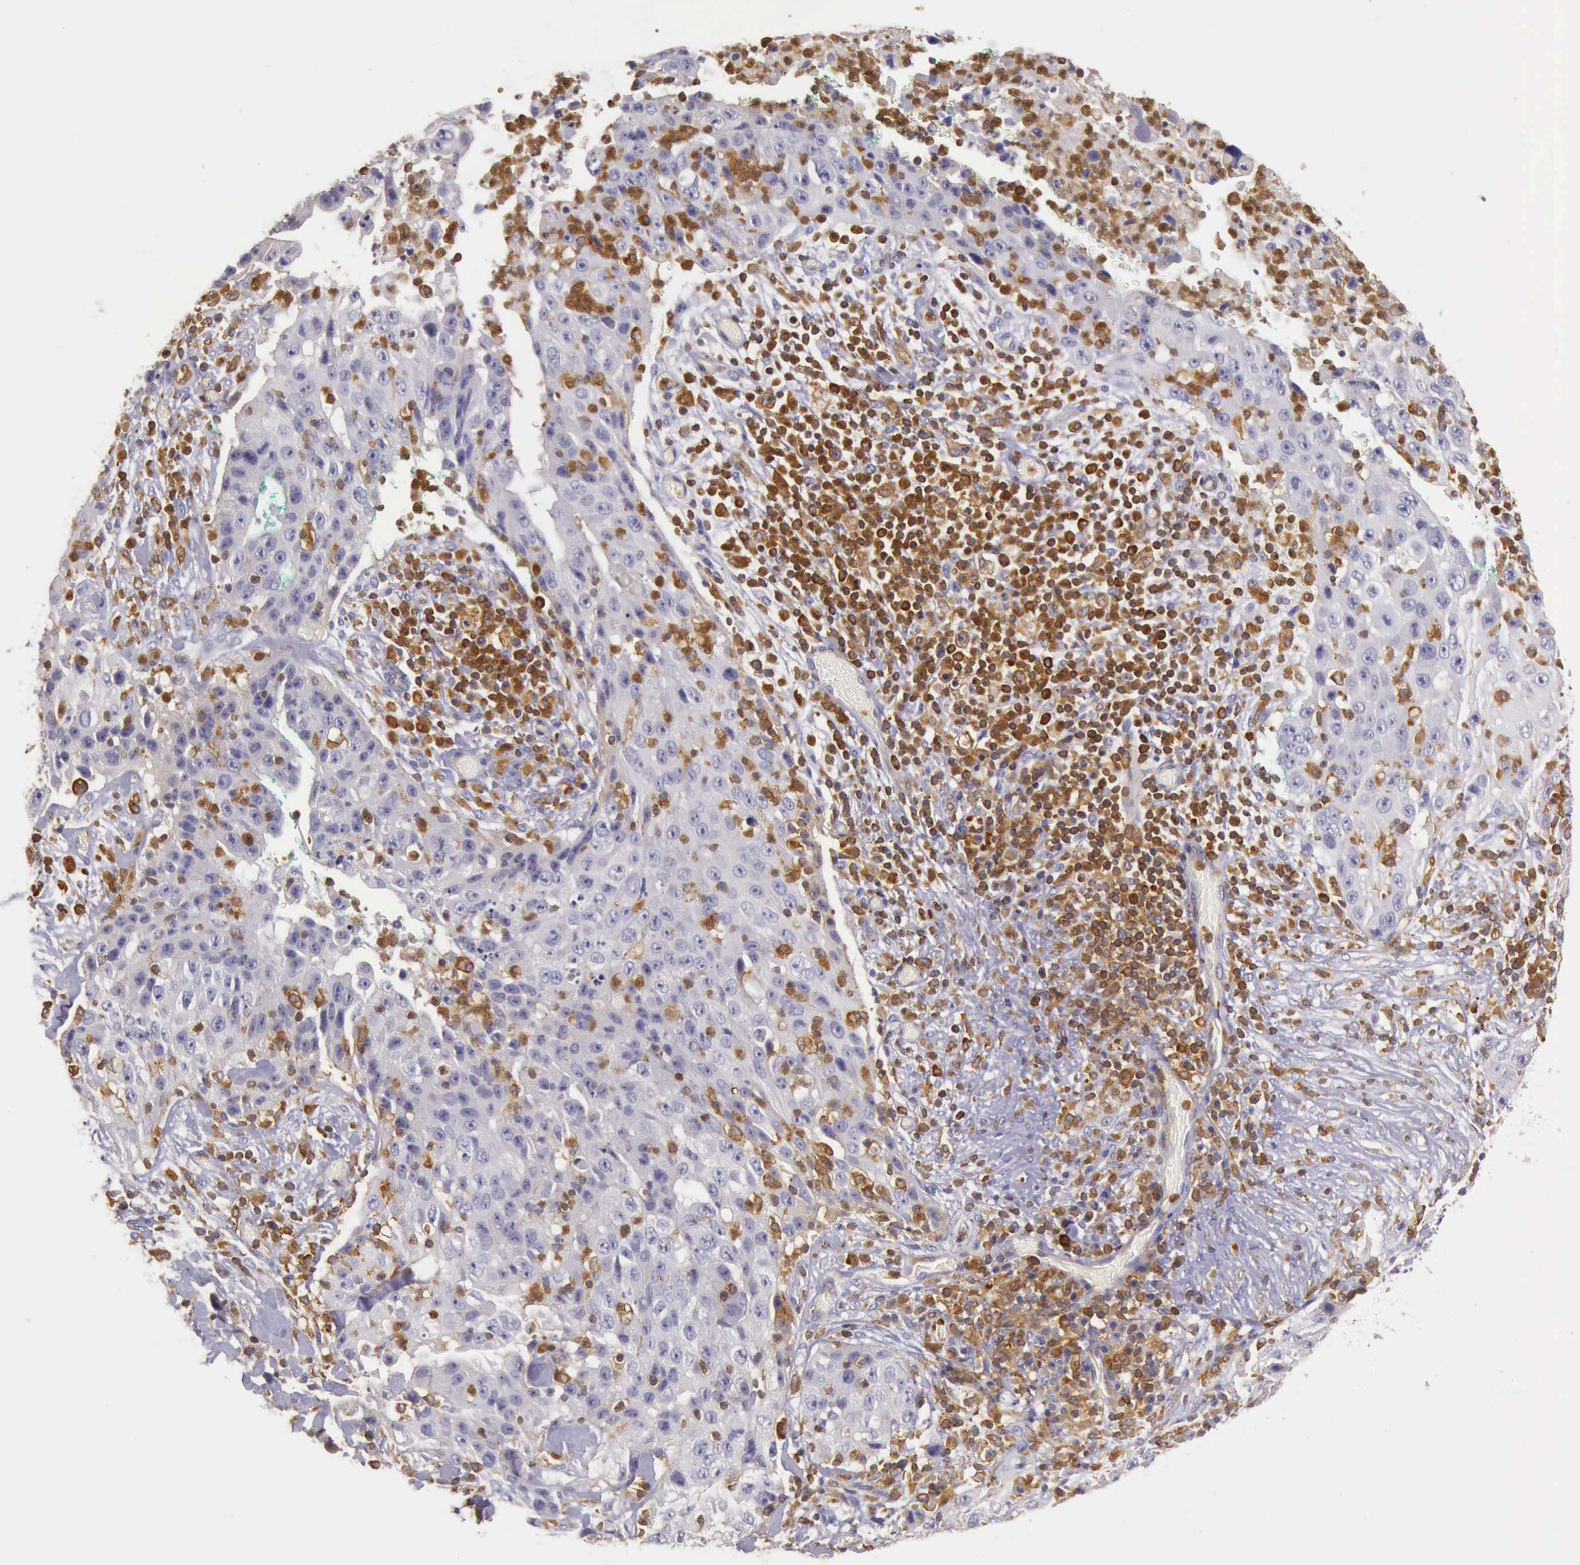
{"staining": {"intensity": "negative", "quantity": "none", "location": "none"}, "tissue": "lung cancer", "cell_type": "Tumor cells", "image_type": "cancer", "snomed": [{"axis": "morphology", "description": "Squamous cell carcinoma, NOS"}, {"axis": "topography", "description": "Lung"}], "caption": "An image of lung cancer stained for a protein reveals no brown staining in tumor cells.", "gene": "ARHGAP4", "patient": {"sex": "male", "age": 64}}